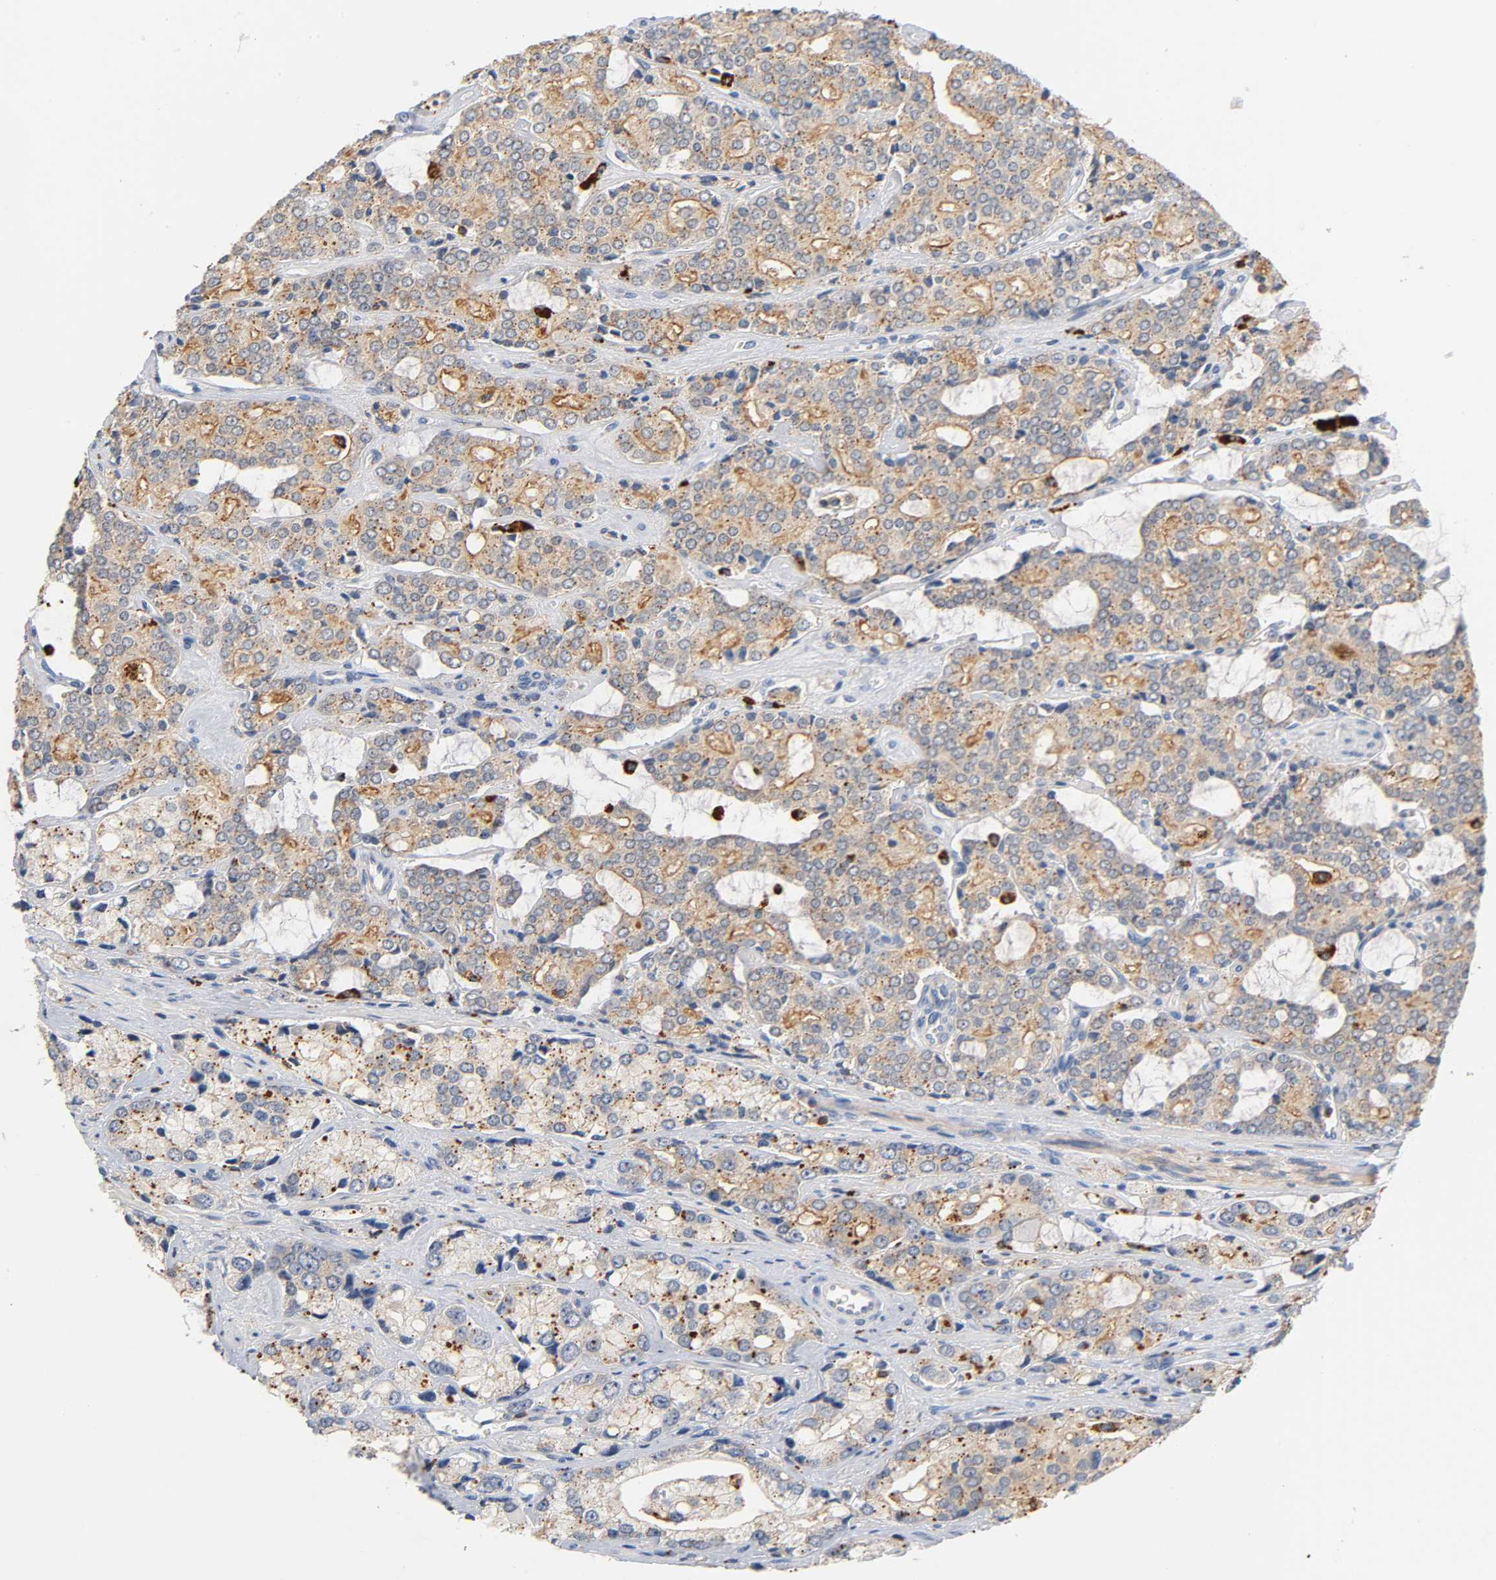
{"staining": {"intensity": "moderate", "quantity": ">75%", "location": "cytoplasmic/membranous"}, "tissue": "prostate cancer", "cell_type": "Tumor cells", "image_type": "cancer", "snomed": [{"axis": "morphology", "description": "Adenocarcinoma, High grade"}, {"axis": "topography", "description": "Prostate"}], "caption": "Human high-grade adenocarcinoma (prostate) stained with a protein marker shows moderate staining in tumor cells.", "gene": "UCKL1", "patient": {"sex": "male", "age": 67}}